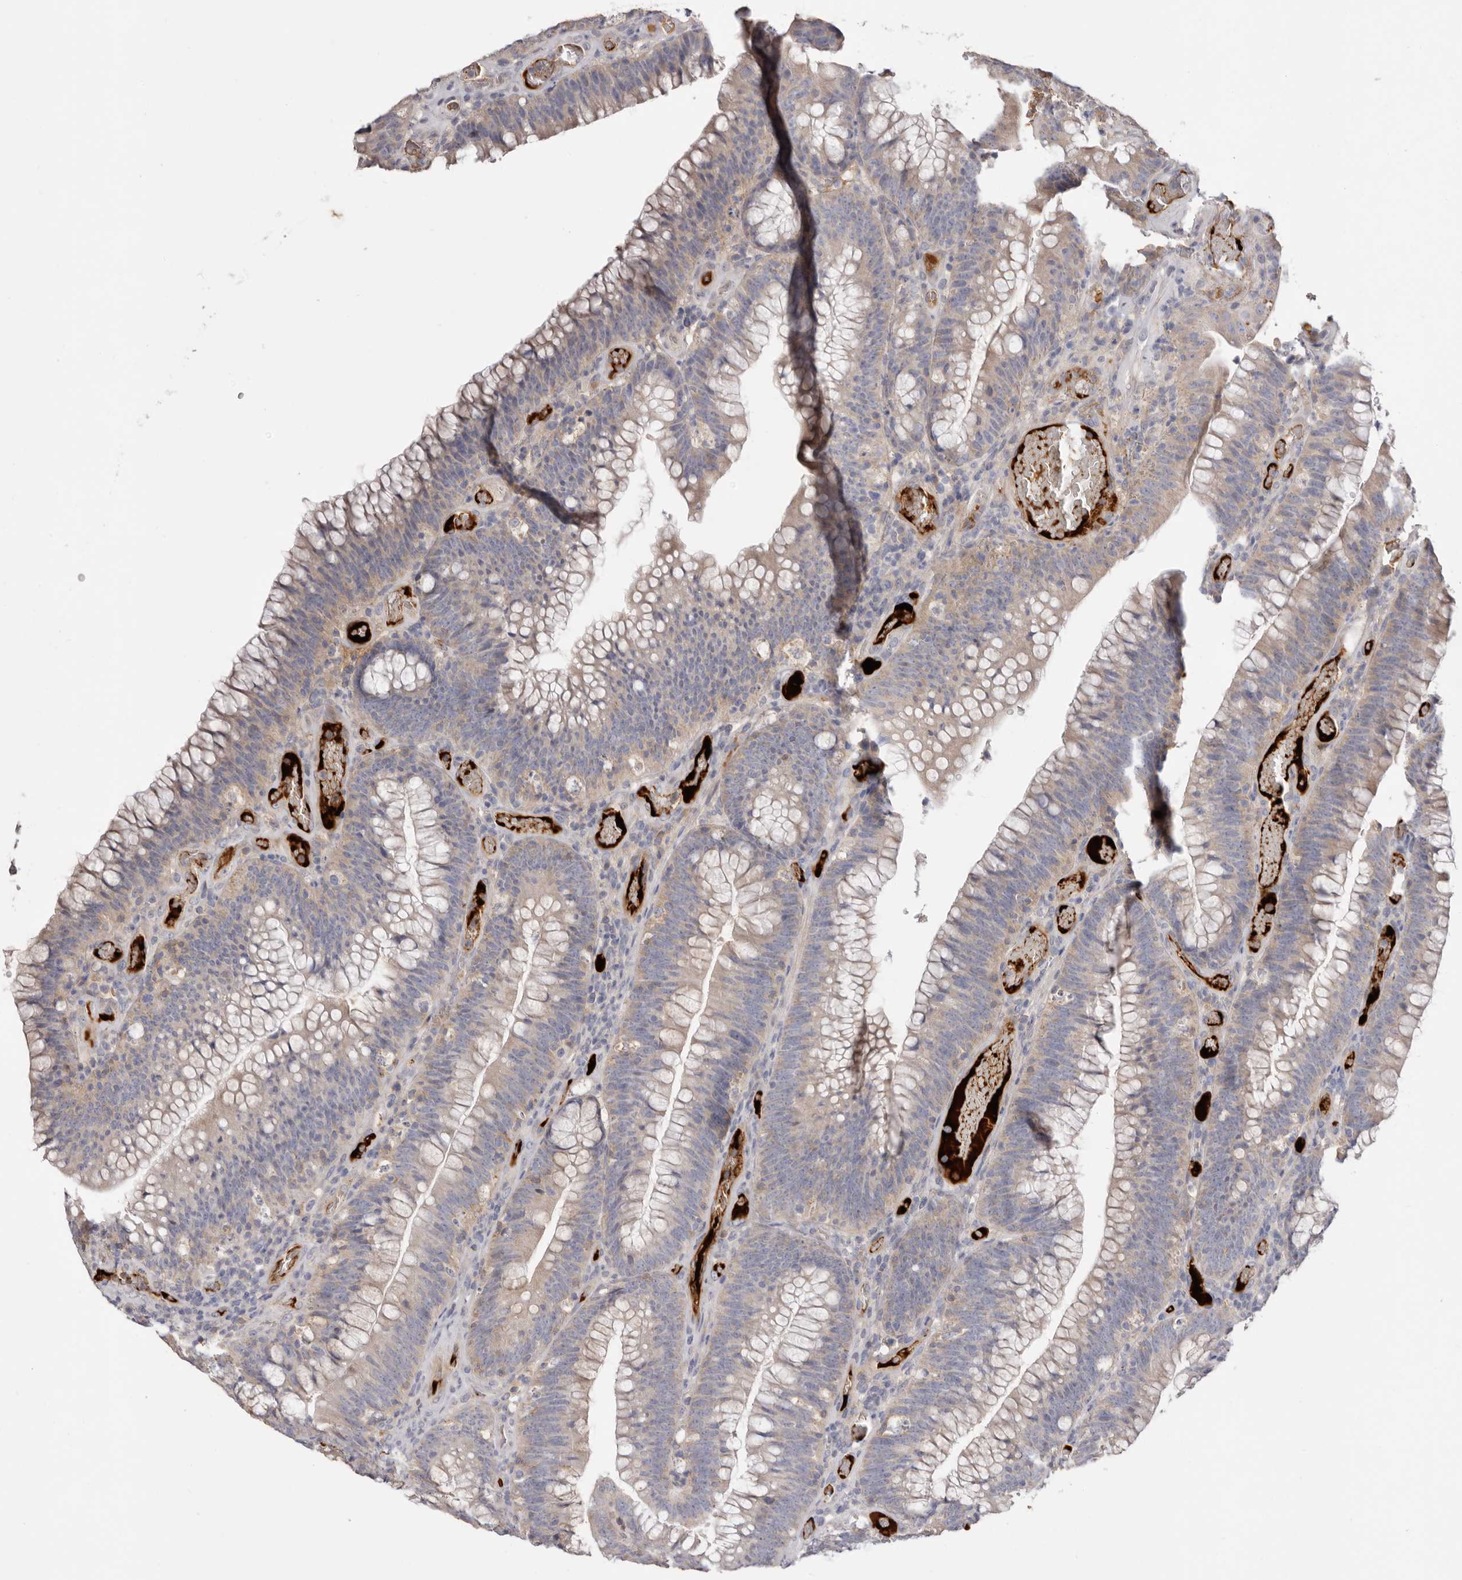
{"staining": {"intensity": "weak", "quantity": "25%-75%", "location": "cytoplasmic/membranous"}, "tissue": "colorectal cancer", "cell_type": "Tumor cells", "image_type": "cancer", "snomed": [{"axis": "morphology", "description": "Normal tissue, NOS"}, {"axis": "topography", "description": "Colon"}], "caption": "The image reveals a brown stain indicating the presence of a protein in the cytoplasmic/membranous of tumor cells in colorectal cancer.", "gene": "LMLN", "patient": {"sex": "female", "age": 82}}